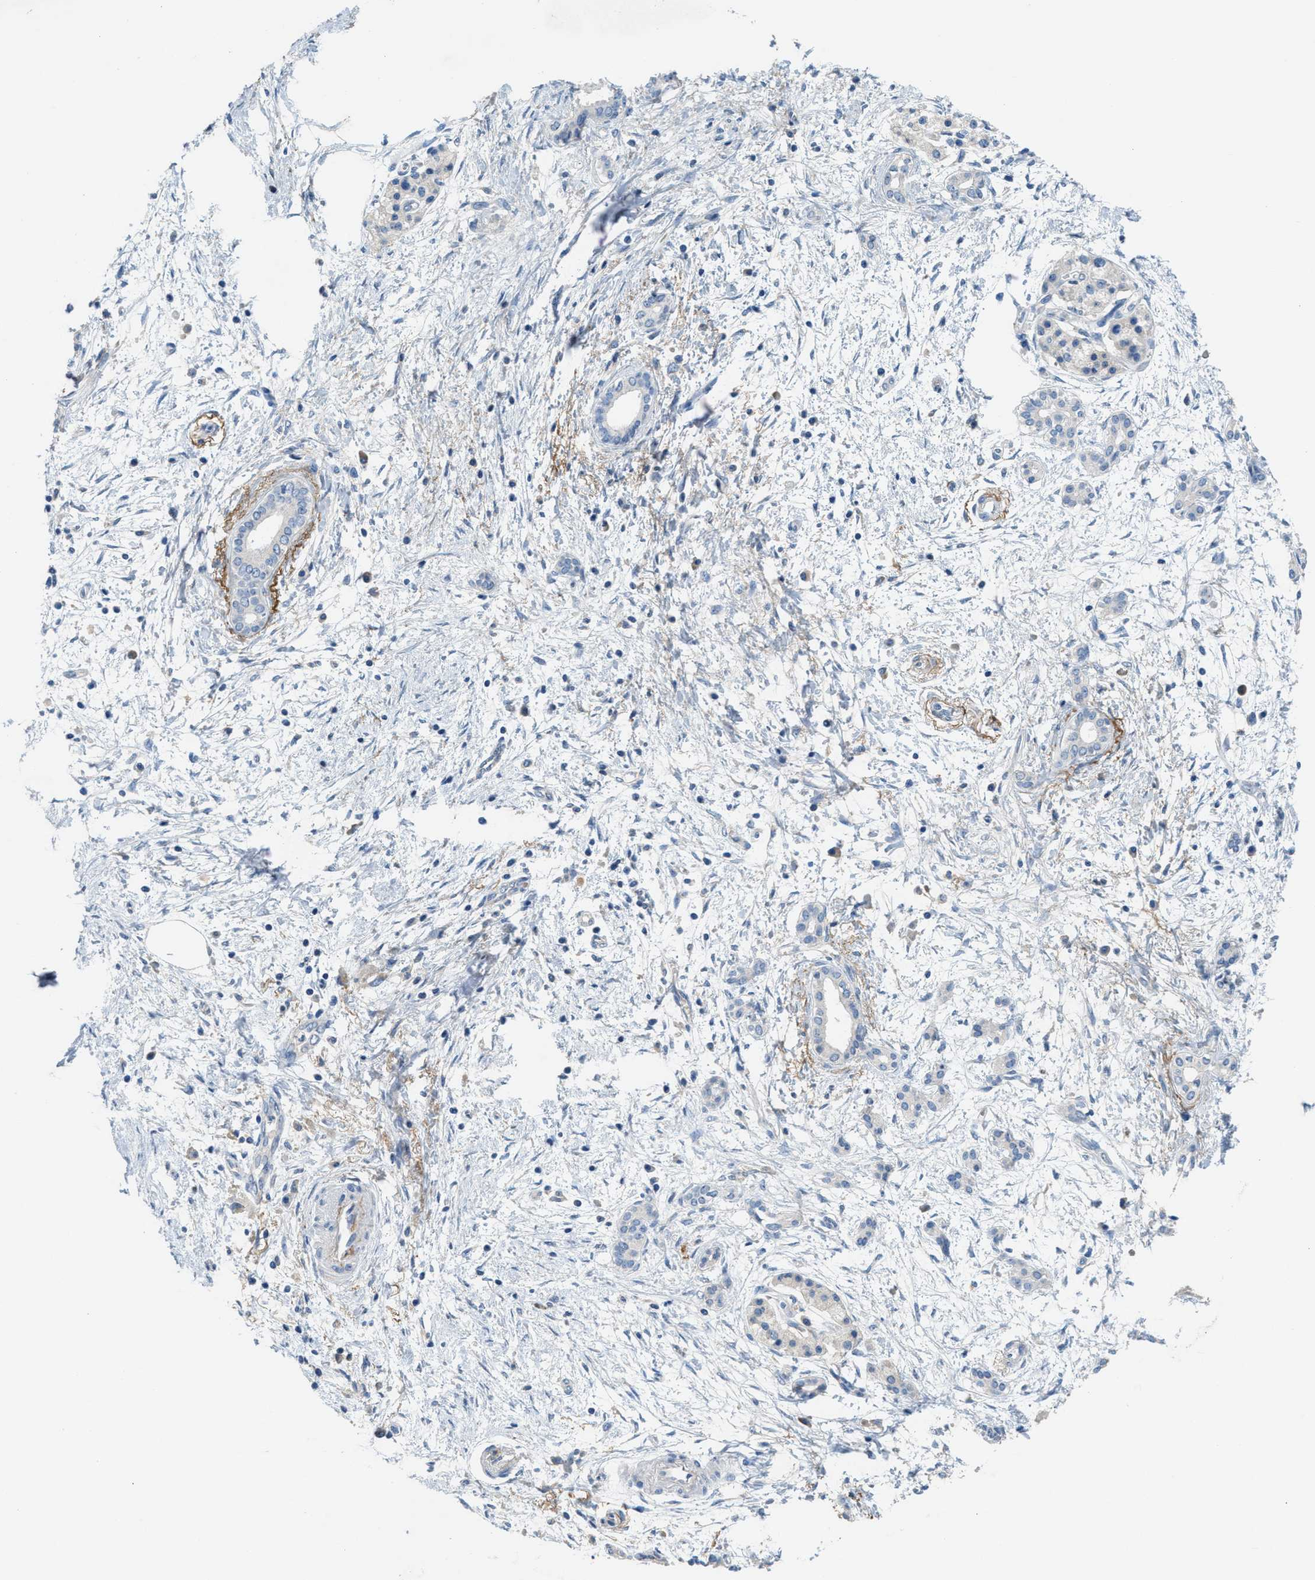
{"staining": {"intensity": "negative", "quantity": "none", "location": "none"}, "tissue": "pancreatic cancer", "cell_type": "Tumor cells", "image_type": "cancer", "snomed": [{"axis": "morphology", "description": "Adenocarcinoma, NOS"}, {"axis": "topography", "description": "Pancreas"}], "caption": "Immunohistochemistry (IHC) micrograph of neoplastic tissue: pancreatic cancer (adenocarcinoma) stained with DAB (3,3'-diaminobenzidine) exhibits no significant protein positivity in tumor cells. (Brightfield microscopy of DAB immunohistochemistry at high magnification).", "gene": "DGKE", "patient": {"sex": "female", "age": 70}}